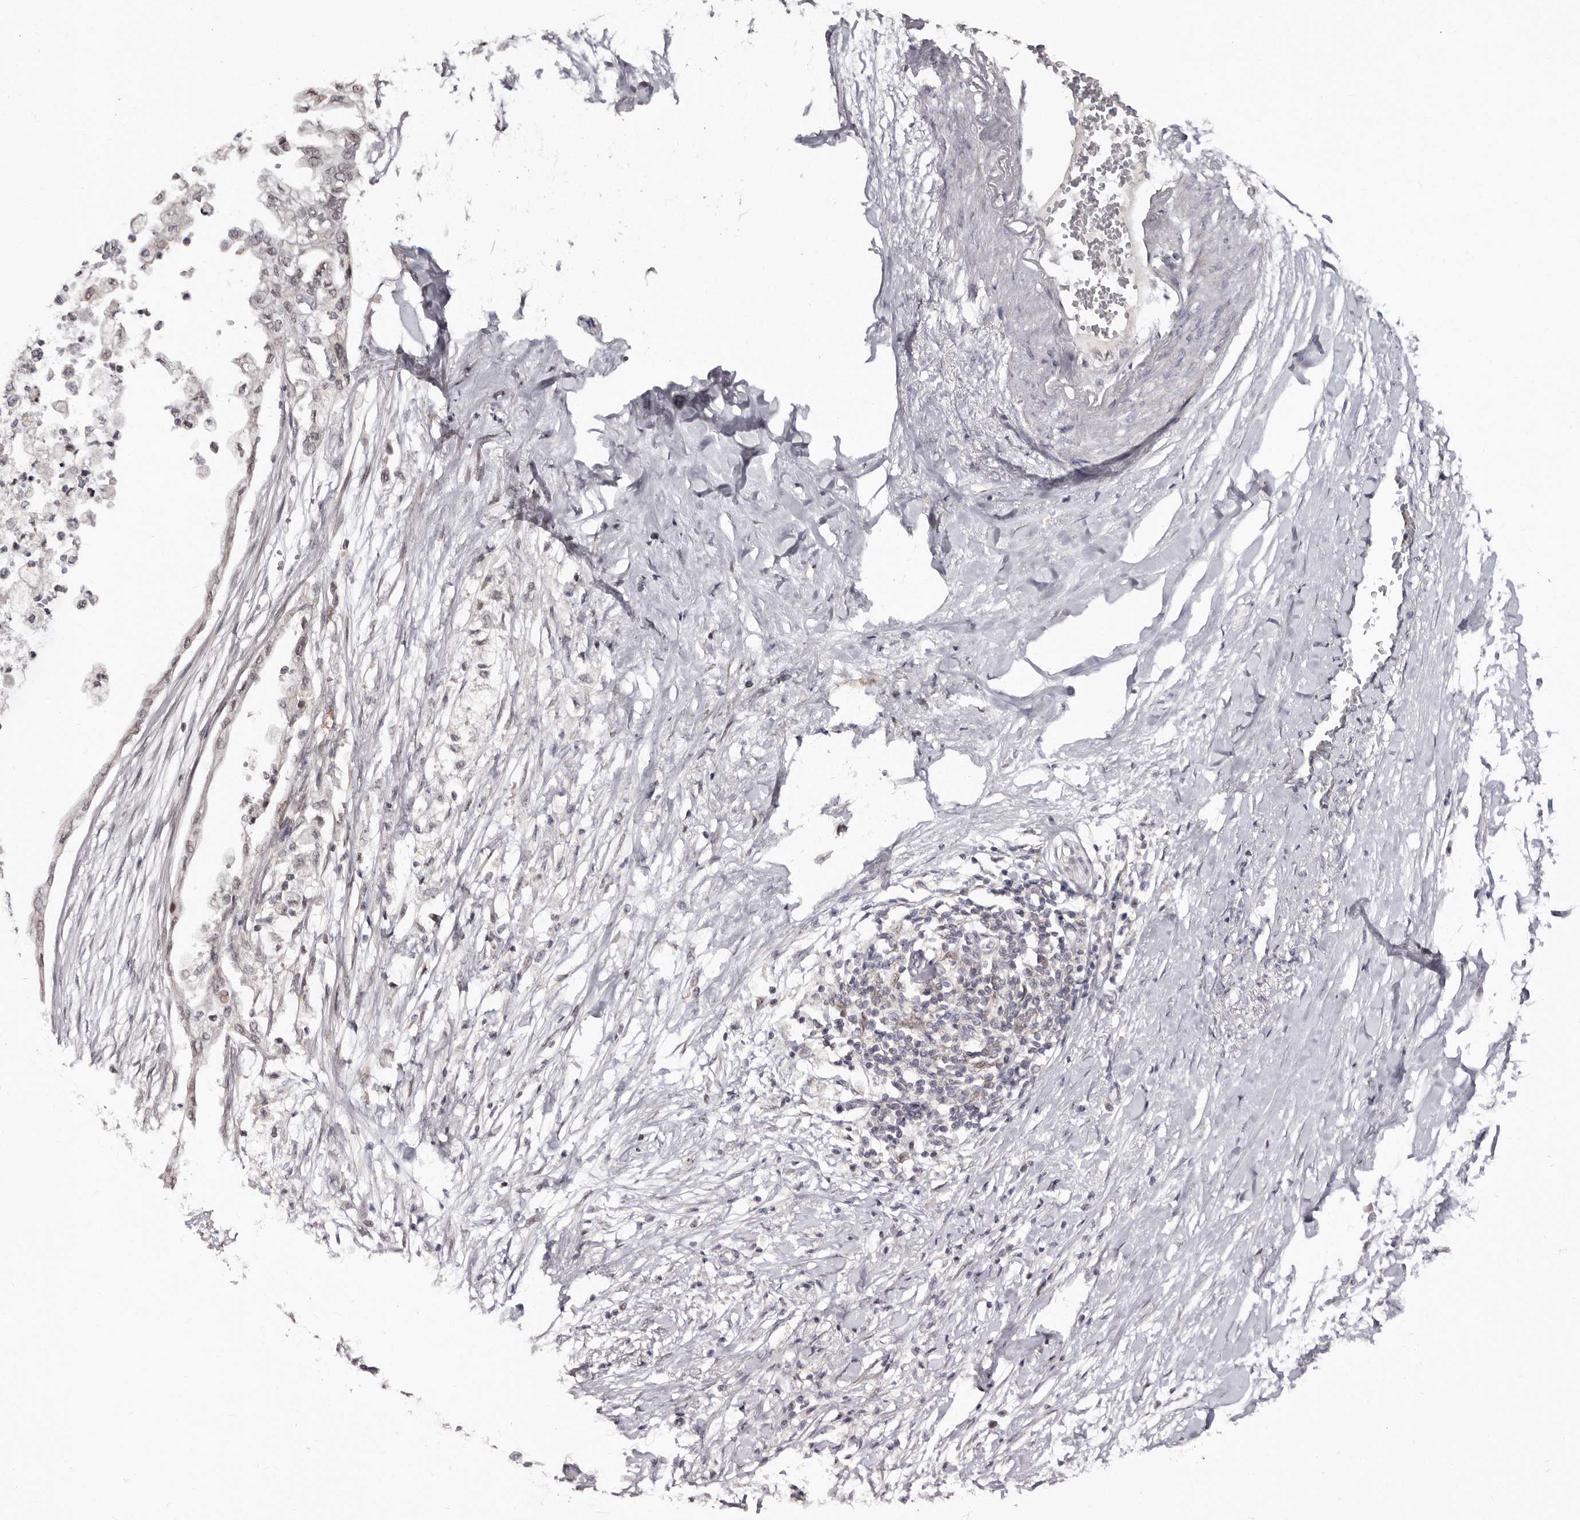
{"staining": {"intensity": "weak", "quantity": ">75%", "location": "cytoplasmic/membranous,nuclear"}, "tissue": "pancreatic cancer", "cell_type": "Tumor cells", "image_type": "cancer", "snomed": [{"axis": "morphology", "description": "Normal tissue, NOS"}, {"axis": "morphology", "description": "Adenocarcinoma, NOS"}, {"axis": "topography", "description": "Pancreas"}, {"axis": "topography", "description": "Duodenum"}], "caption": "Protein analysis of pancreatic cancer tissue reveals weak cytoplasmic/membranous and nuclear staining in about >75% of tumor cells. (IHC, brightfield microscopy, high magnification).", "gene": "PHF20L1", "patient": {"sex": "female", "age": 60}}